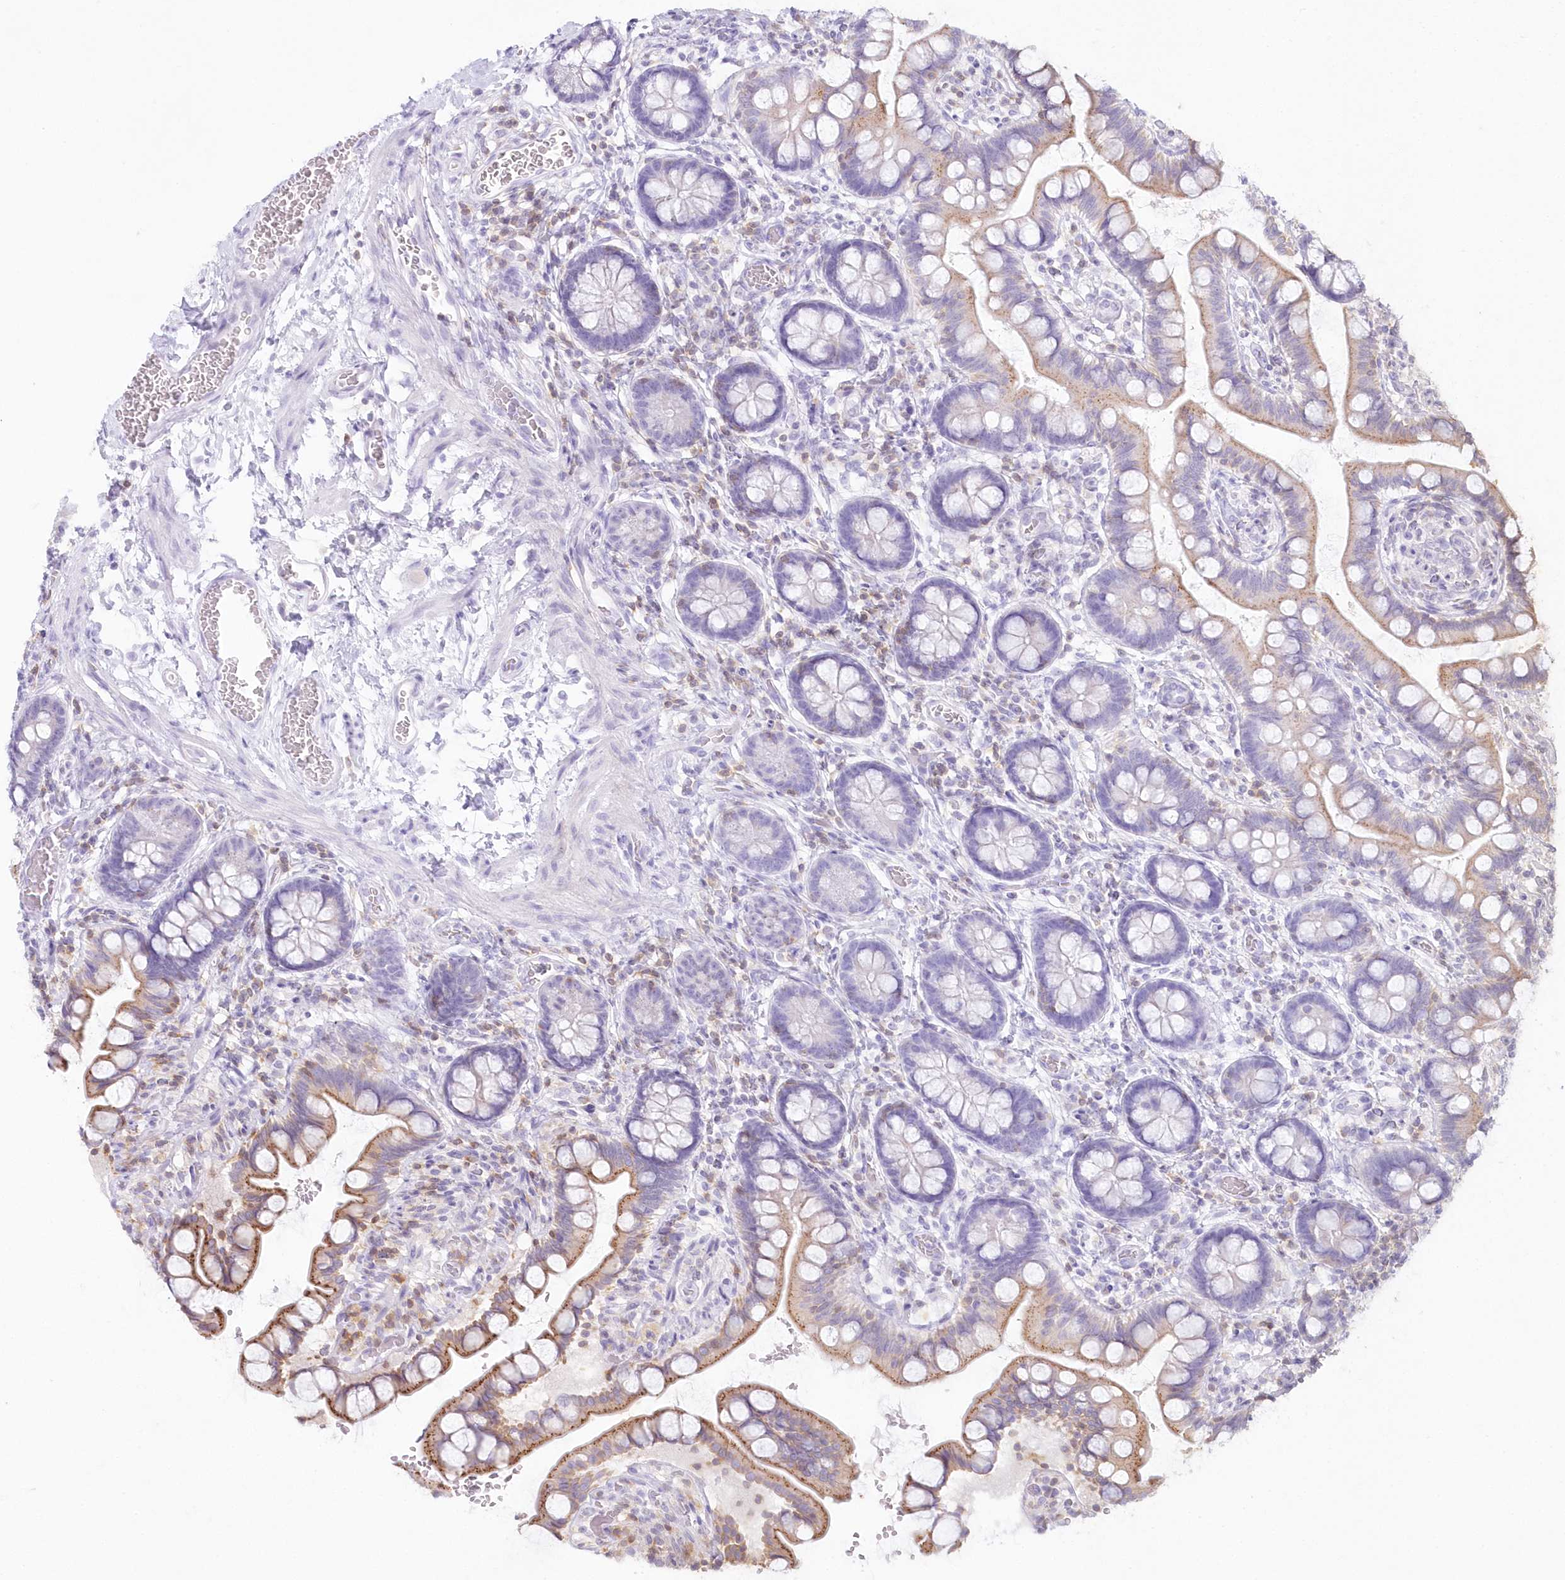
{"staining": {"intensity": "moderate", "quantity": "25%-75%", "location": "cytoplasmic/membranous"}, "tissue": "small intestine", "cell_type": "Glandular cells", "image_type": "normal", "snomed": [{"axis": "morphology", "description": "Normal tissue, NOS"}, {"axis": "topography", "description": "Small intestine"}], "caption": "Immunohistochemistry (DAB) staining of benign small intestine displays moderate cytoplasmic/membranous protein positivity in about 25%-75% of glandular cells.", "gene": "MTMR3", "patient": {"sex": "male", "age": 52}}